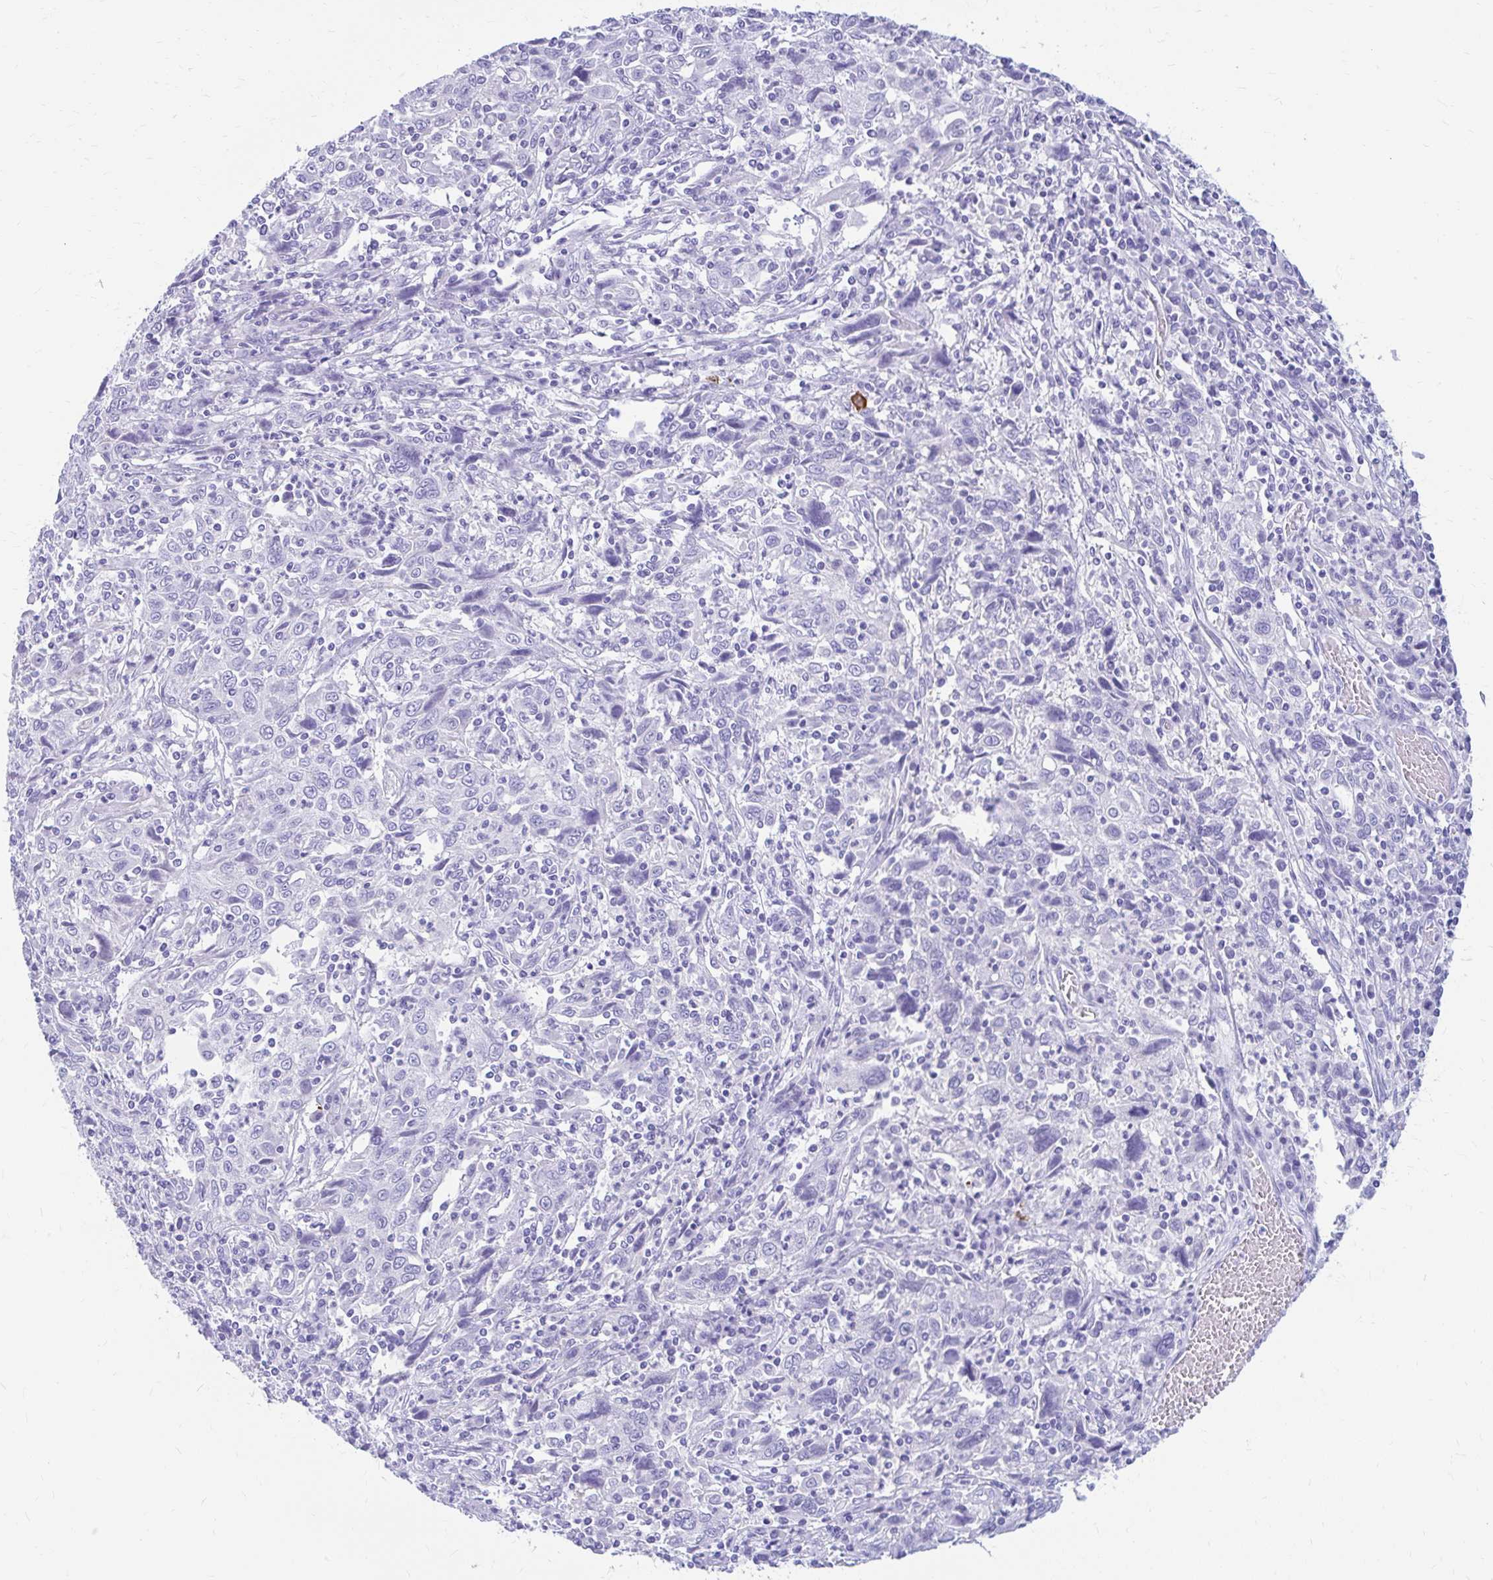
{"staining": {"intensity": "negative", "quantity": "none", "location": "none"}, "tissue": "cervical cancer", "cell_type": "Tumor cells", "image_type": "cancer", "snomed": [{"axis": "morphology", "description": "Squamous cell carcinoma, NOS"}, {"axis": "topography", "description": "Cervix"}], "caption": "An immunohistochemistry micrograph of cervical cancer (squamous cell carcinoma) is shown. There is no staining in tumor cells of cervical cancer (squamous cell carcinoma).", "gene": "NSG2", "patient": {"sex": "female", "age": 46}}